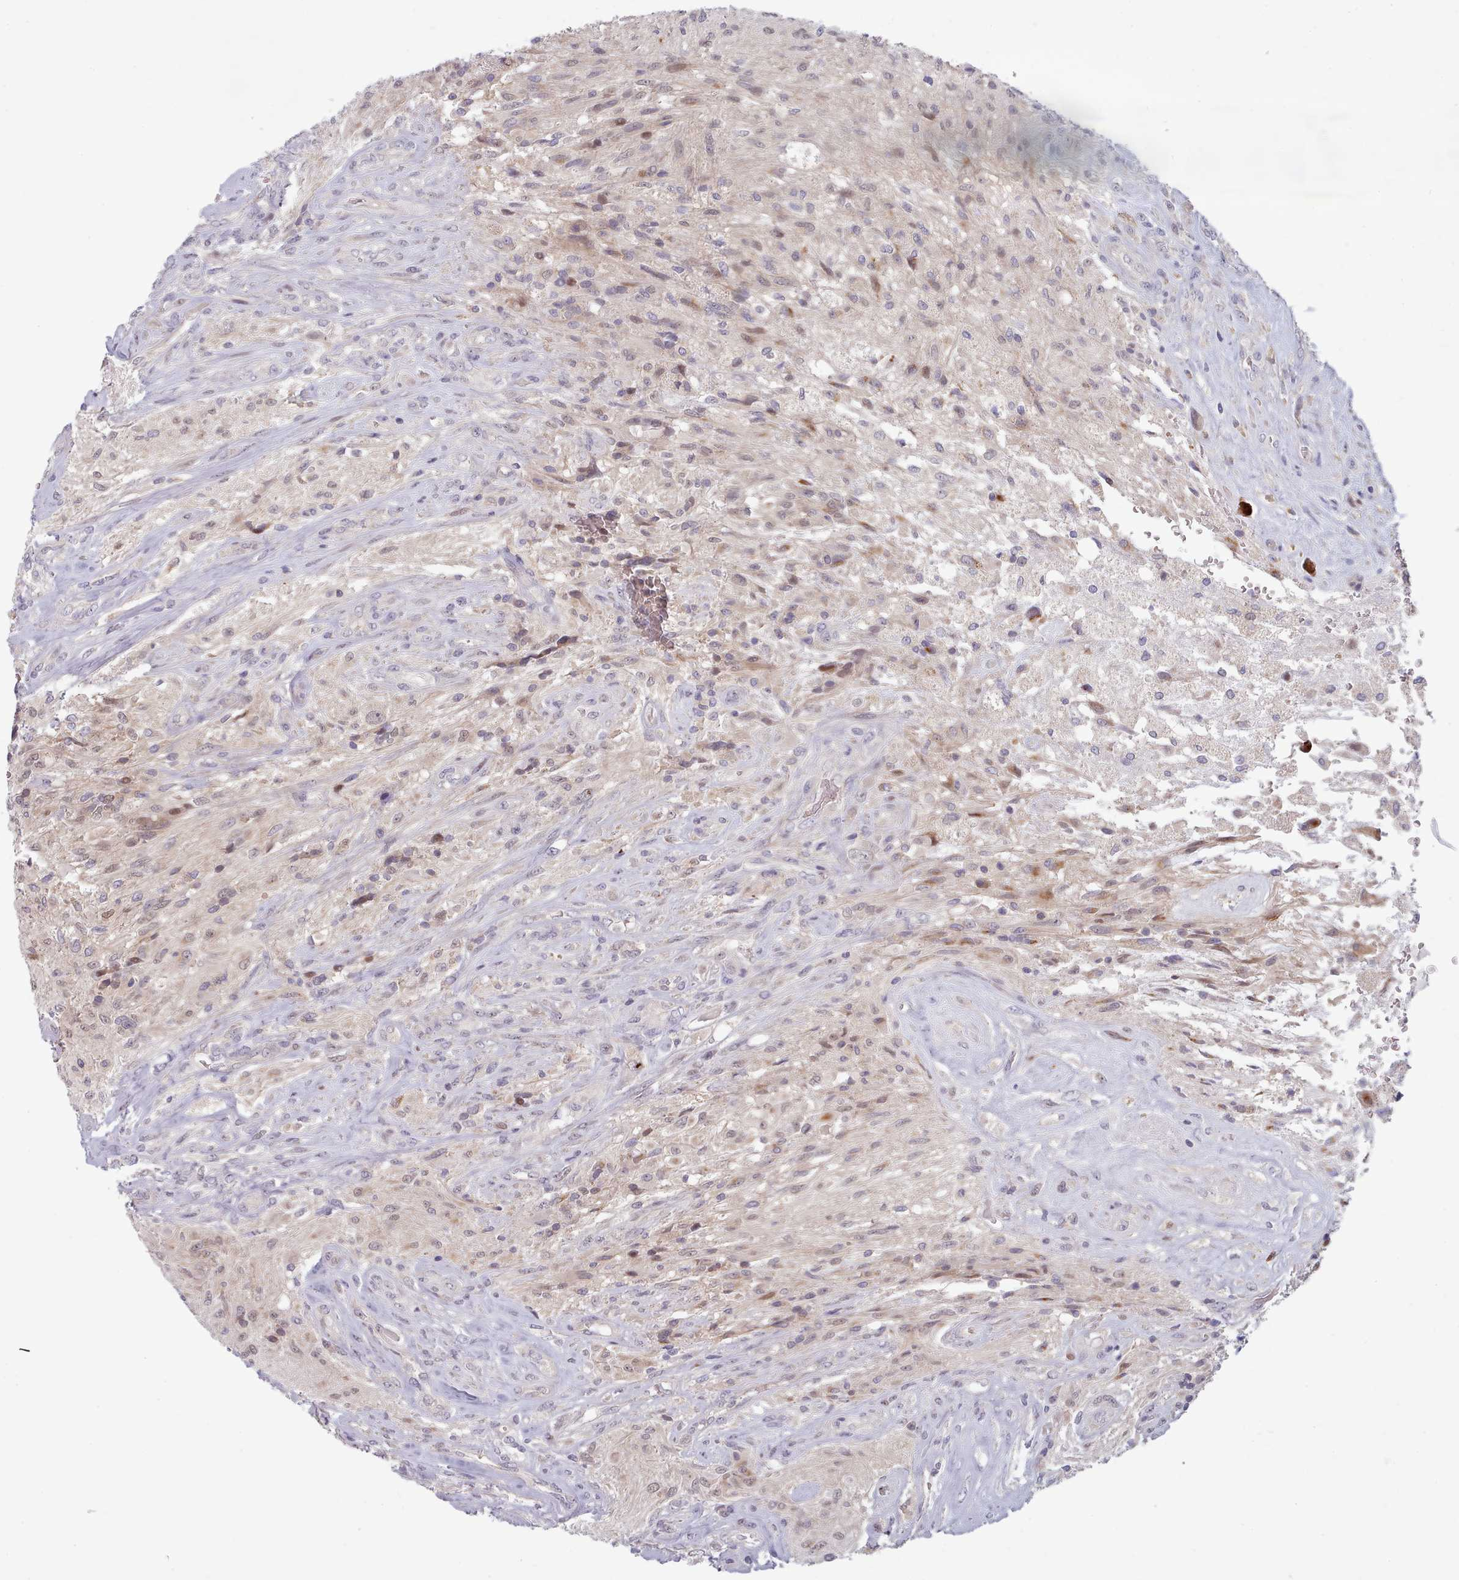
{"staining": {"intensity": "negative", "quantity": "none", "location": "none"}, "tissue": "glioma", "cell_type": "Tumor cells", "image_type": "cancer", "snomed": [{"axis": "morphology", "description": "Glioma, malignant, High grade"}, {"axis": "topography", "description": "Brain"}], "caption": "DAB (3,3'-diaminobenzidine) immunohistochemical staining of glioma reveals no significant expression in tumor cells. (DAB IHC visualized using brightfield microscopy, high magnification).", "gene": "CLNS1A", "patient": {"sex": "male", "age": 56}}